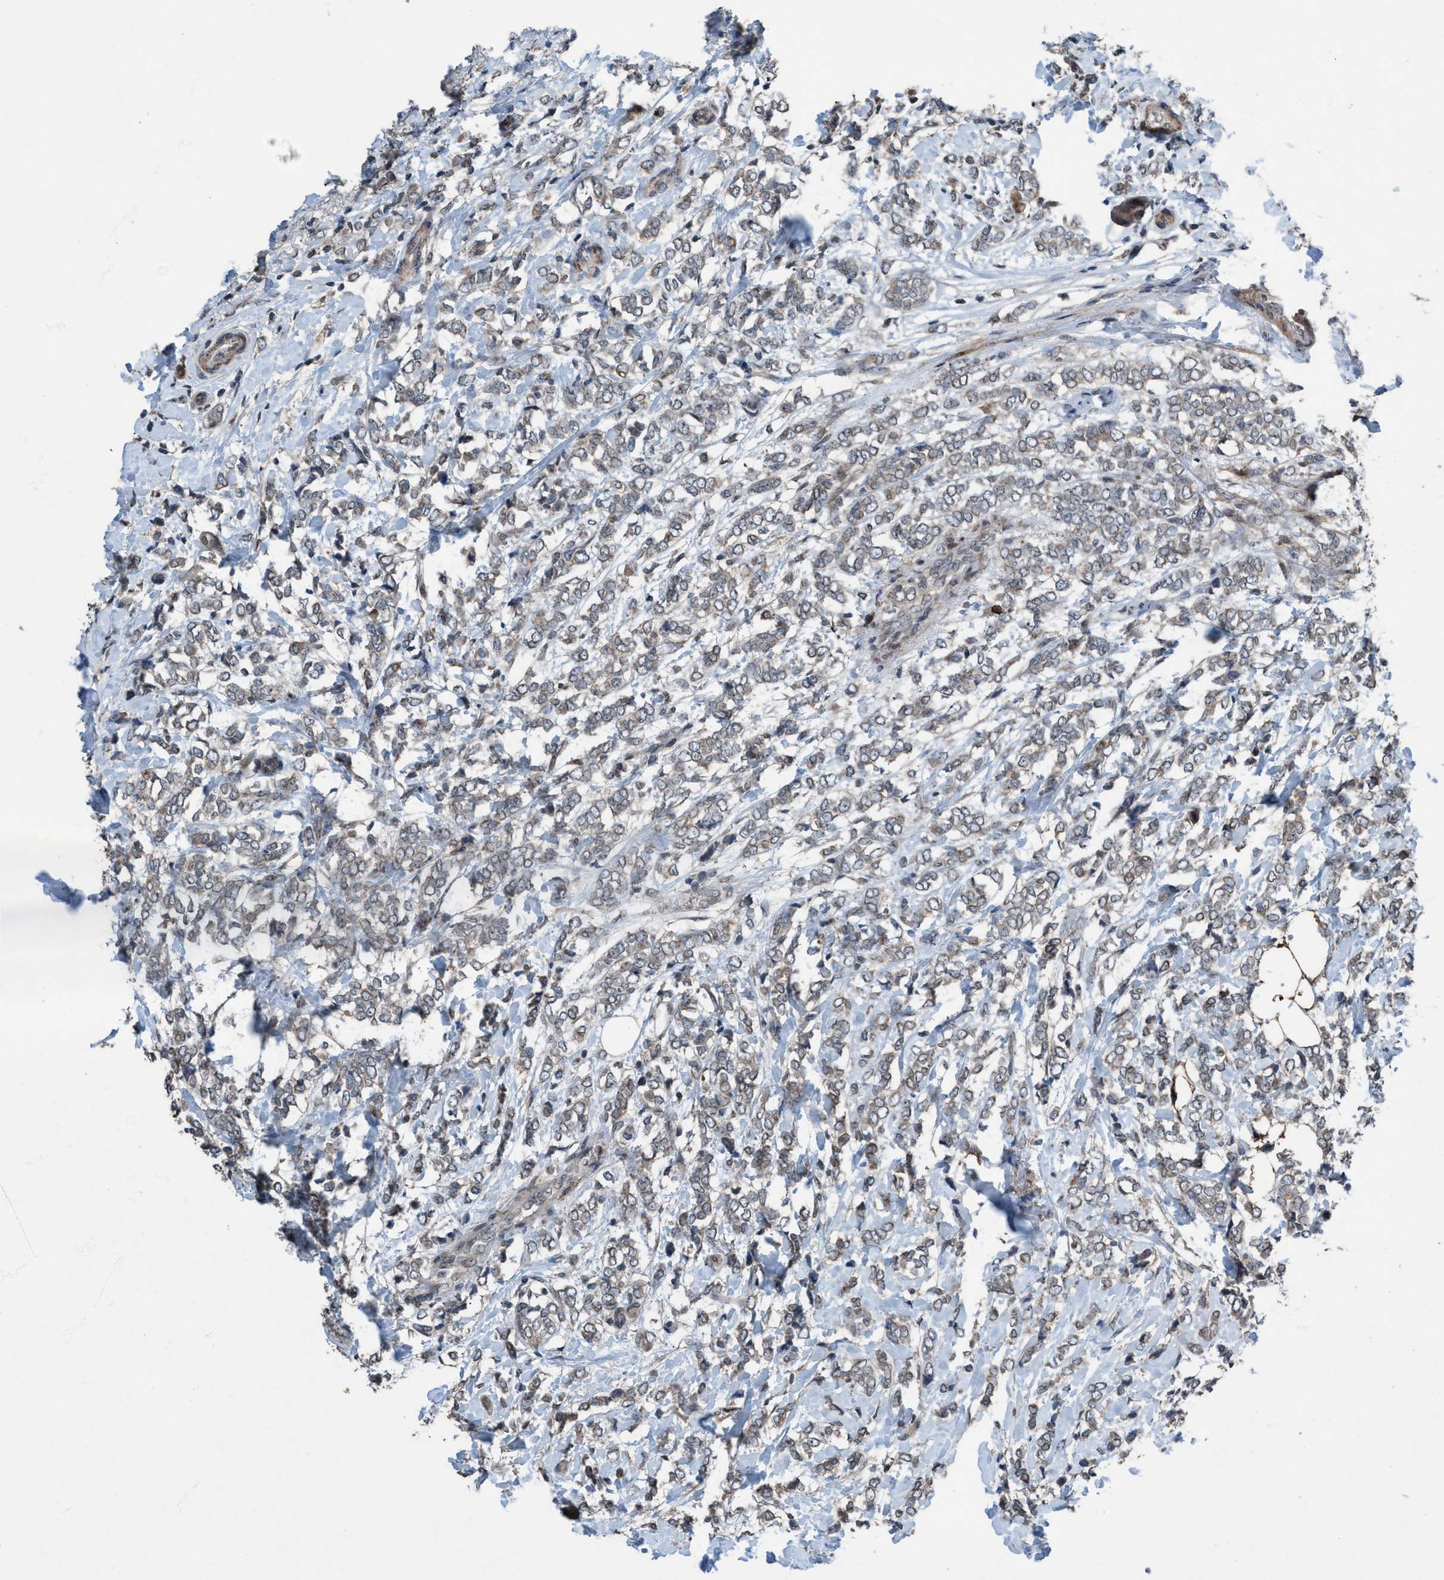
{"staining": {"intensity": "weak", "quantity": "25%-75%", "location": "cytoplasmic/membranous"}, "tissue": "breast cancer", "cell_type": "Tumor cells", "image_type": "cancer", "snomed": [{"axis": "morphology", "description": "Normal tissue, NOS"}, {"axis": "morphology", "description": "Lobular carcinoma"}, {"axis": "topography", "description": "Breast"}], "caption": "Breast lobular carcinoma was stained to show a protein in brown. There is low levels of weak cytoplasmic/membranous staining in about 25%-75% of tumor cells.", "gene": "NISCH", "patient": {"sex": "female", "age": 47}}